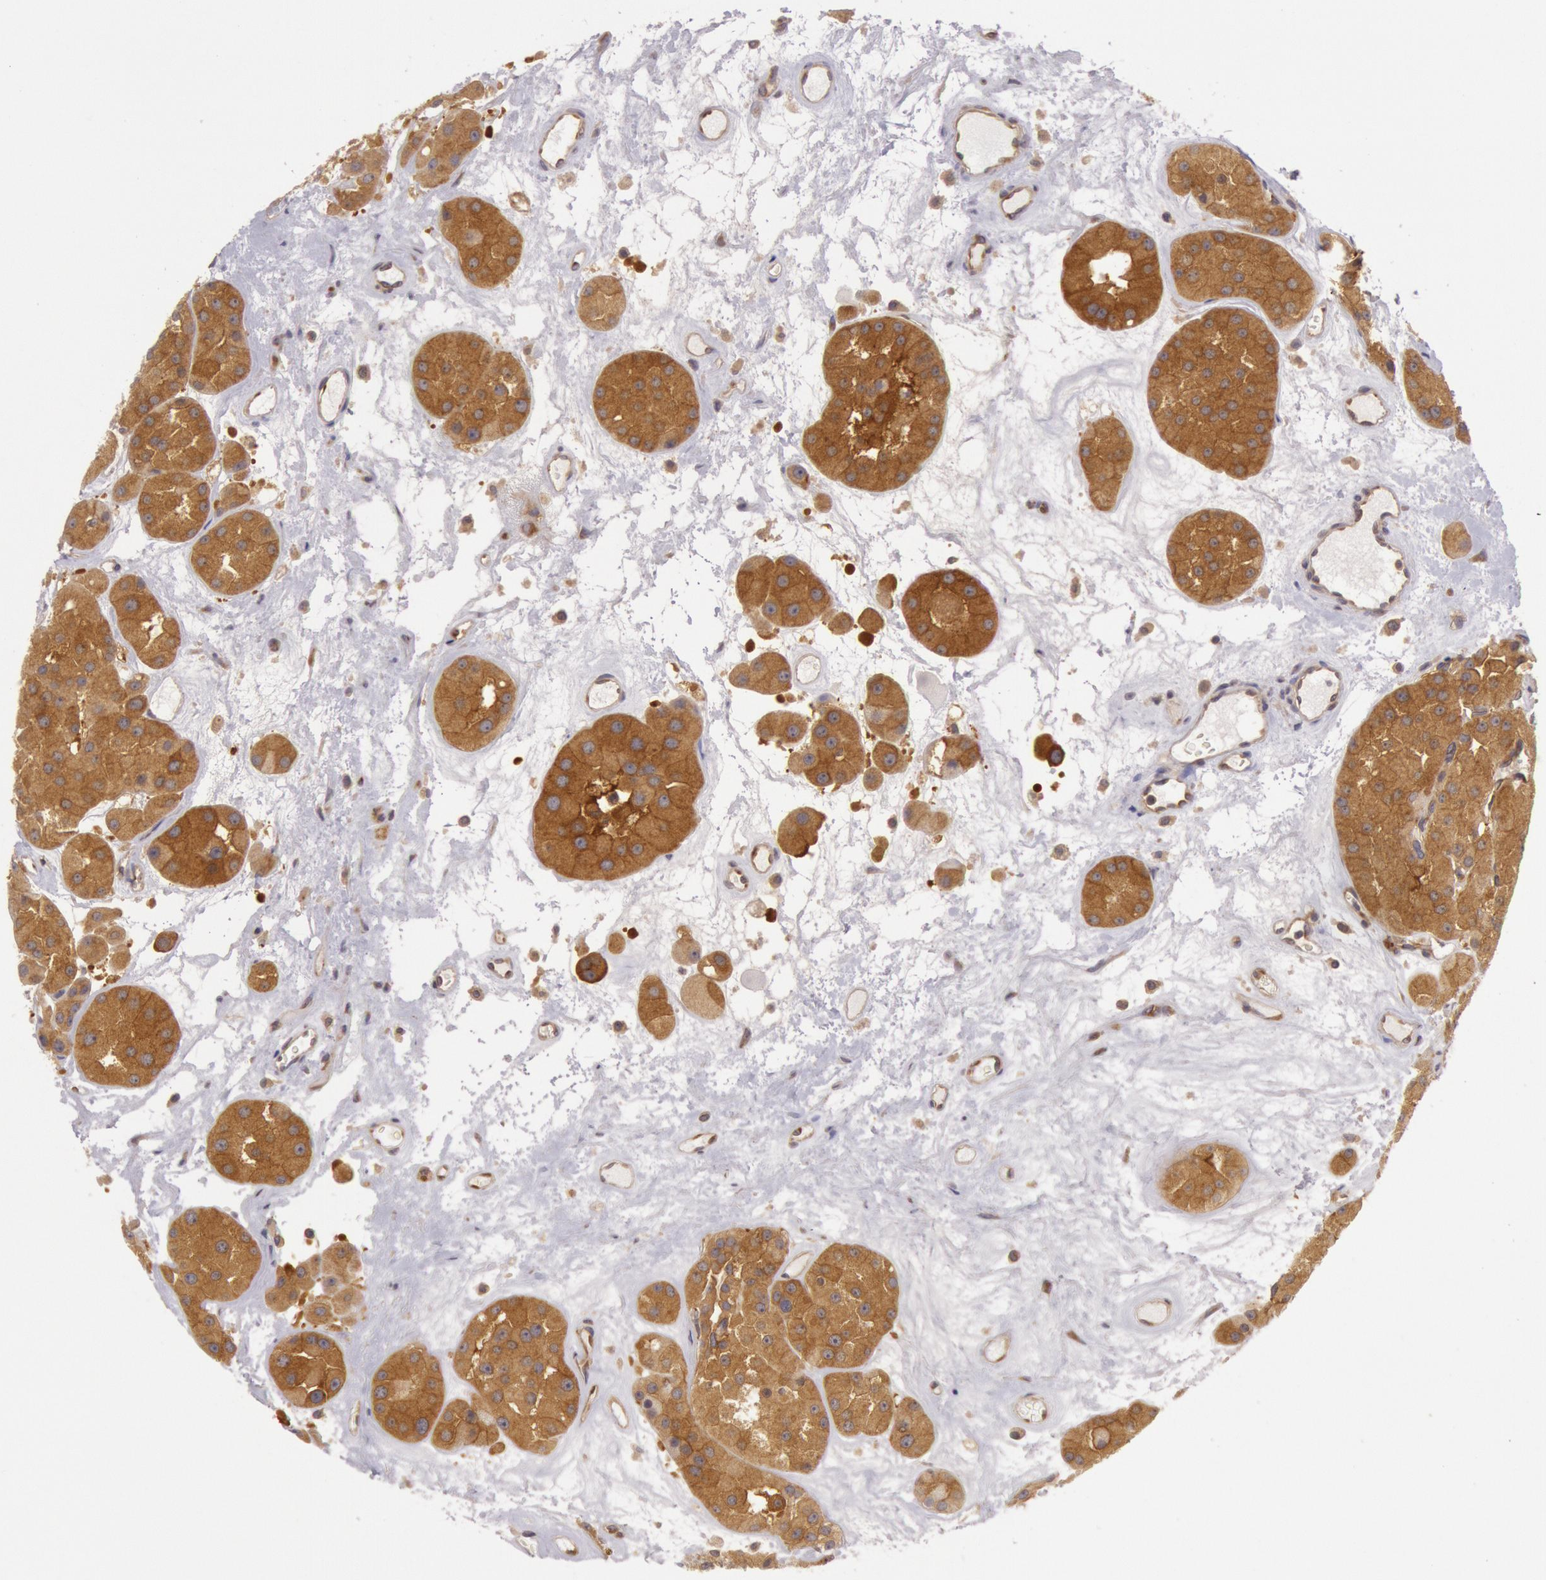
{"staining": {"intensity": "moderate", "quantity": ">75%", "location": "cytoplasmic/membranous"}, "tissue": "renal cancer", "cell_type": "Tumor cells", "image_type": "cancer", "snomed": [{"axis": "morphology", "description": "Adenocarcinoma, uncertain malignant potential"}, {"axis": "topography", "description": "Kidney"}], "caption": "Renal cancer (adenocarcinoma,  uncertain malignant potential) stained with a brown dye exhibits moderate cytoplasmic/membranous positive positivity in approximately >75% of tumor cells.", "gene": "CHUK", "patient": {"sex": "male", "age": 63}}